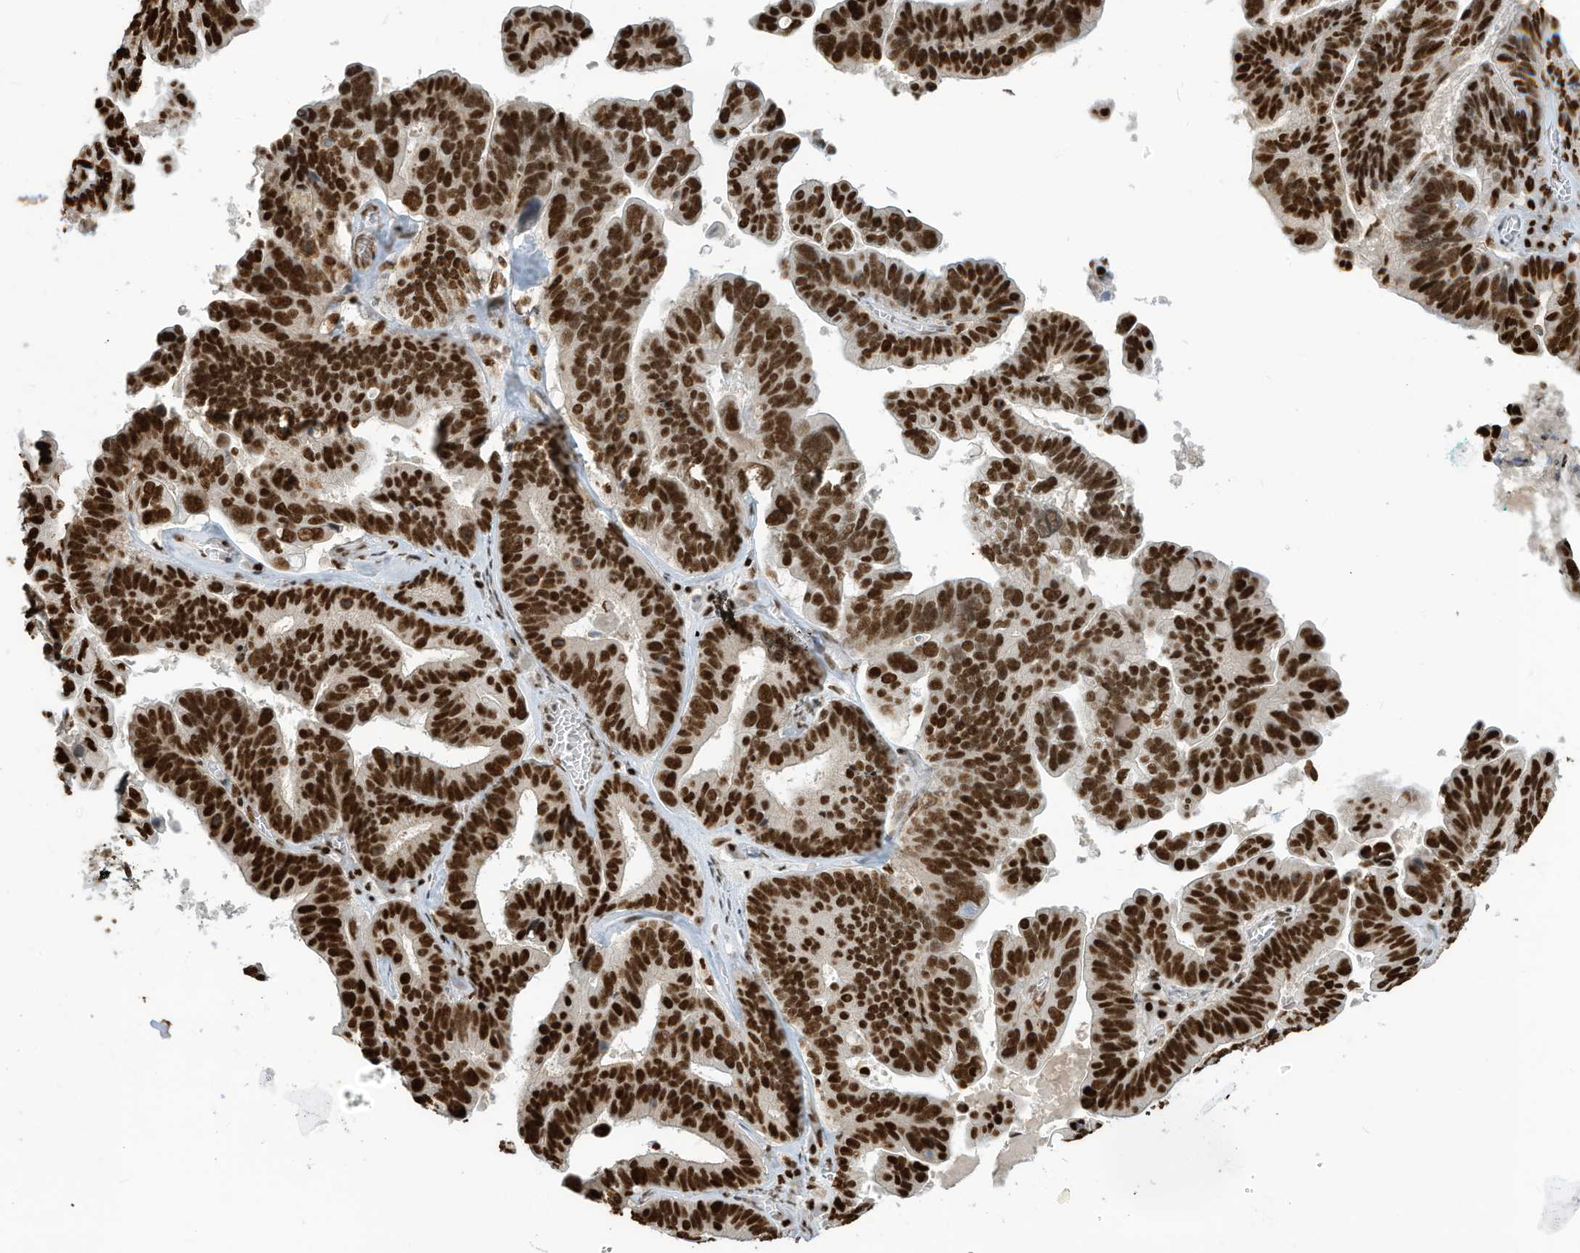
{"staining": {"intensity": "strong", "quantity": ">75%", "location": "nuclear"}, "tissue": "ovarian cancer", "cell_type": "Tumor cells", "image_type": "cancer", "snomed": [{"axis": "morphology", "description": "Cystadenocarcinoma, serous, NOS"}, {"axis": "topography", "description": "Ovary"}], "caption": "A high-resolution image shows IHC staining of serous cystadenocarcinoma (ovarian), which shows strong nuclear staining in about >75% of tumor cells.", "gene": "SAMD15", "patient": {"sex": "female", "age": 56}}